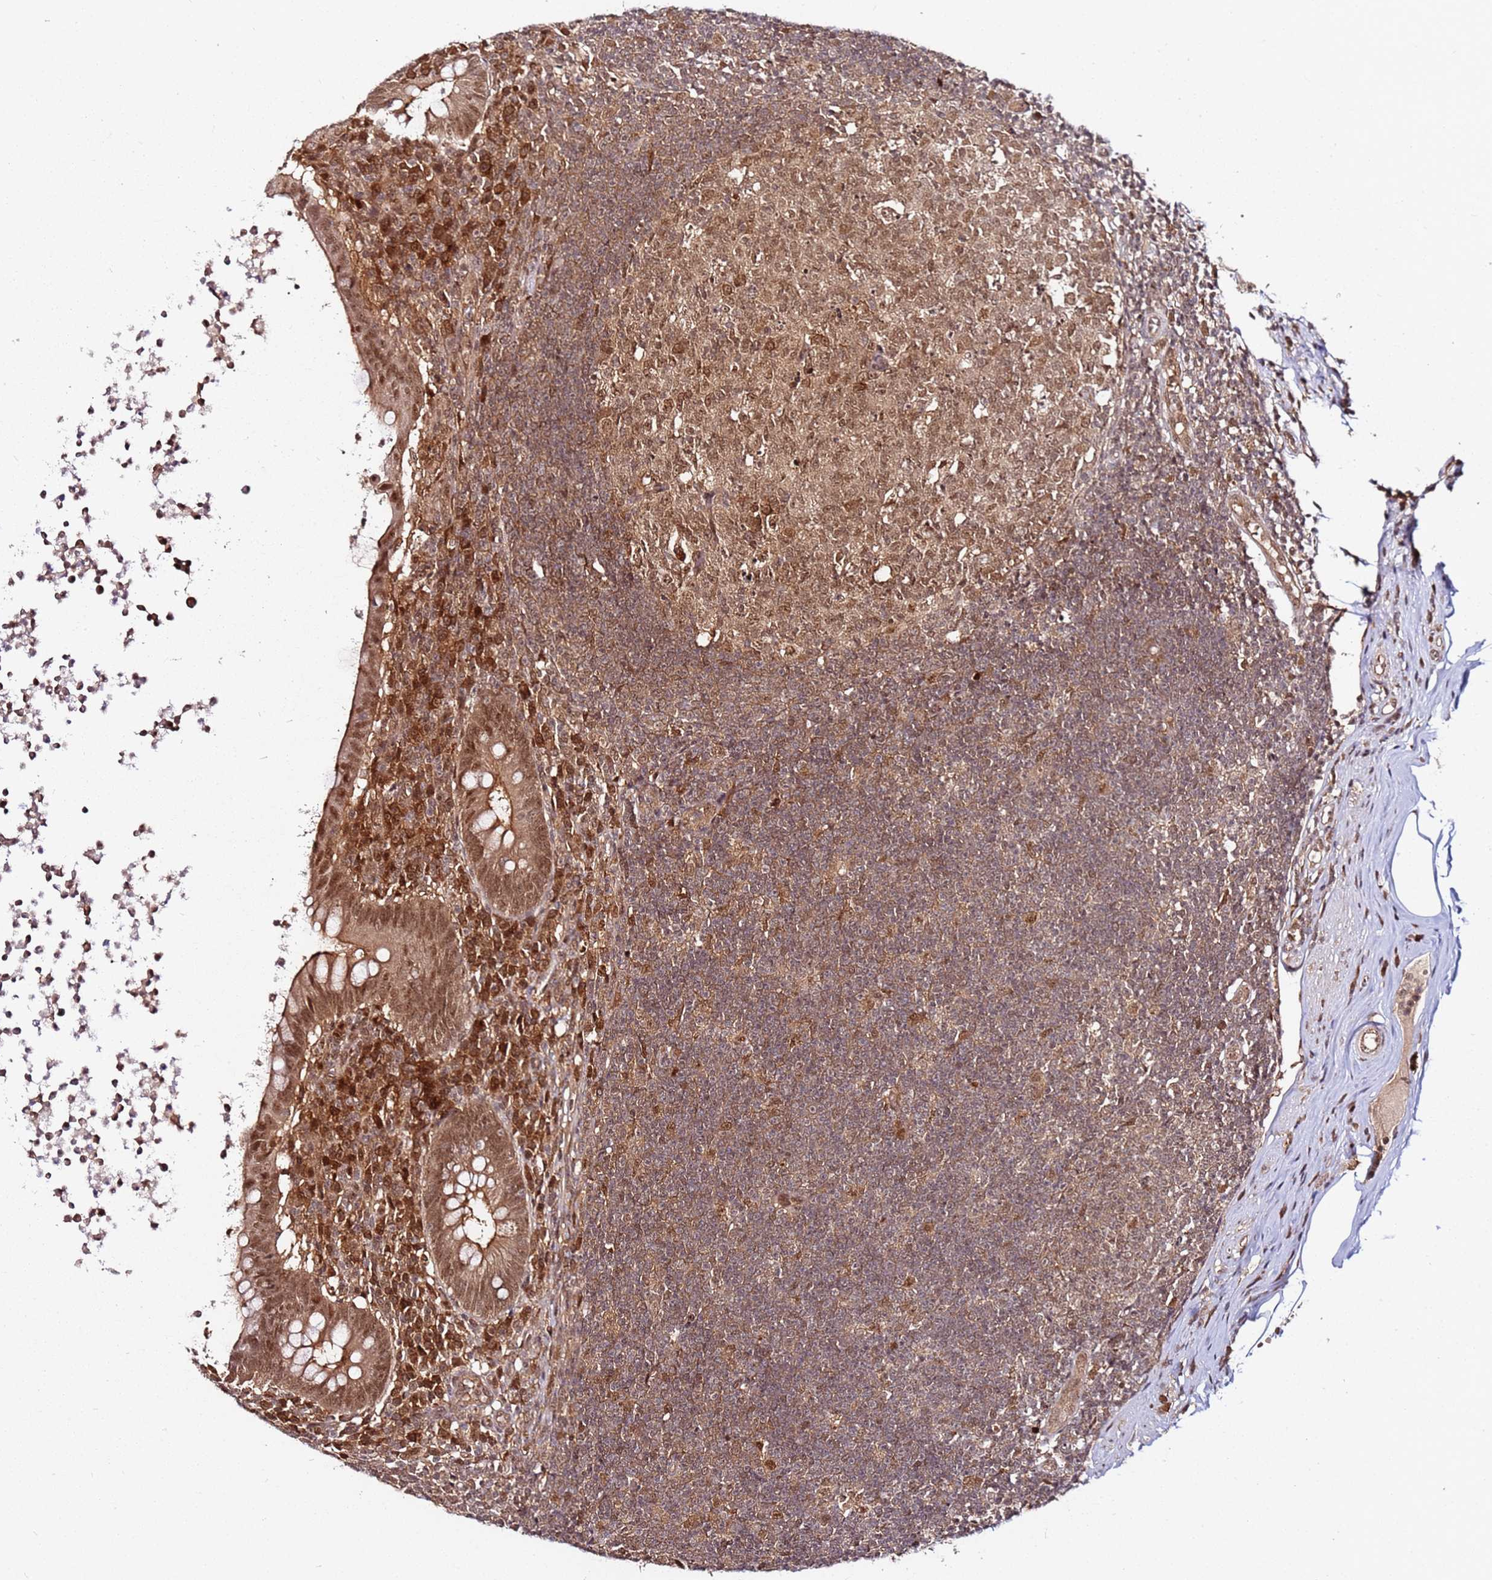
{"staining": {"intensity": "moderate", "quantity": ">75%", "location": "cytoplasmic/membranous,nuclear"}, "tissue": "appendix", "cell_type": "Glandular cells", "image_type": "normal", "snomed": [{"axis": "morphology", "description": "Normal tissue, NOS"}, {"axis": "topography", "description": "Appendix"}], "caption": "Immunohistochemical staining of benign human appendix exhibits medium levels of moderate cytoplasmic/membranous,nuclear positivity in about >75% of glandular cells.", "gene": "RGS18", "patient": {"sex": "female", "age": 56}}